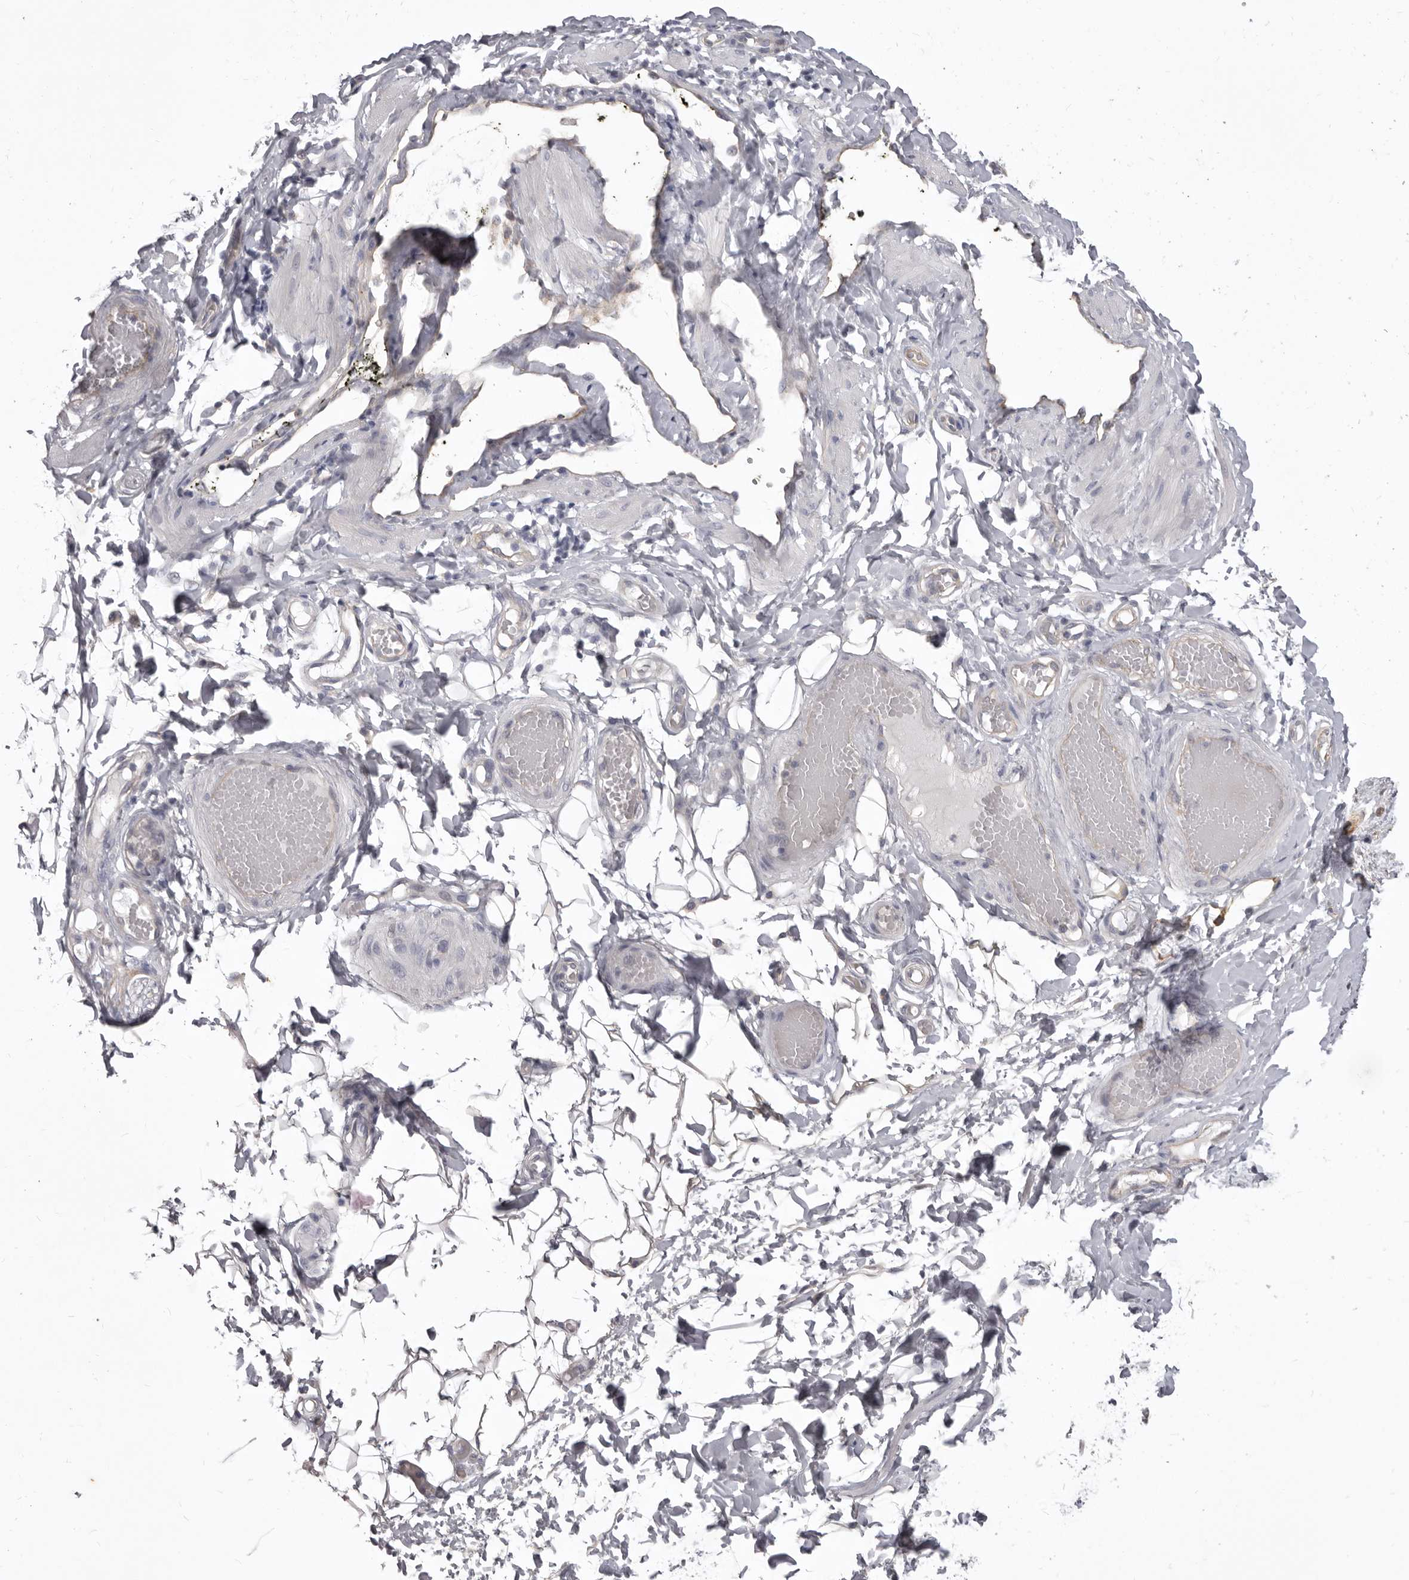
{"staining": {"intensity": "negative", "quantity": "none", "location": "none"}, "tissue": "adipose tissue", "cell_type": "Adipocytes", "image_type": "normal", "snomed": [{"axis": "morphology", "description": "Normal tissue, NOS"}, {"axis": "topography", "description": "Adipose tissue"}, {"axis": "topography", "description": "Vascular tissue"}, {"axis": "topography", "description": "Peripheral nerve tissue"}], "caption": "The histopathology image exhibits no staining of adipocytes in normal adipose tissue.", "gene": "P2RX6", "patient": {"sex": "male", "age": 25}}